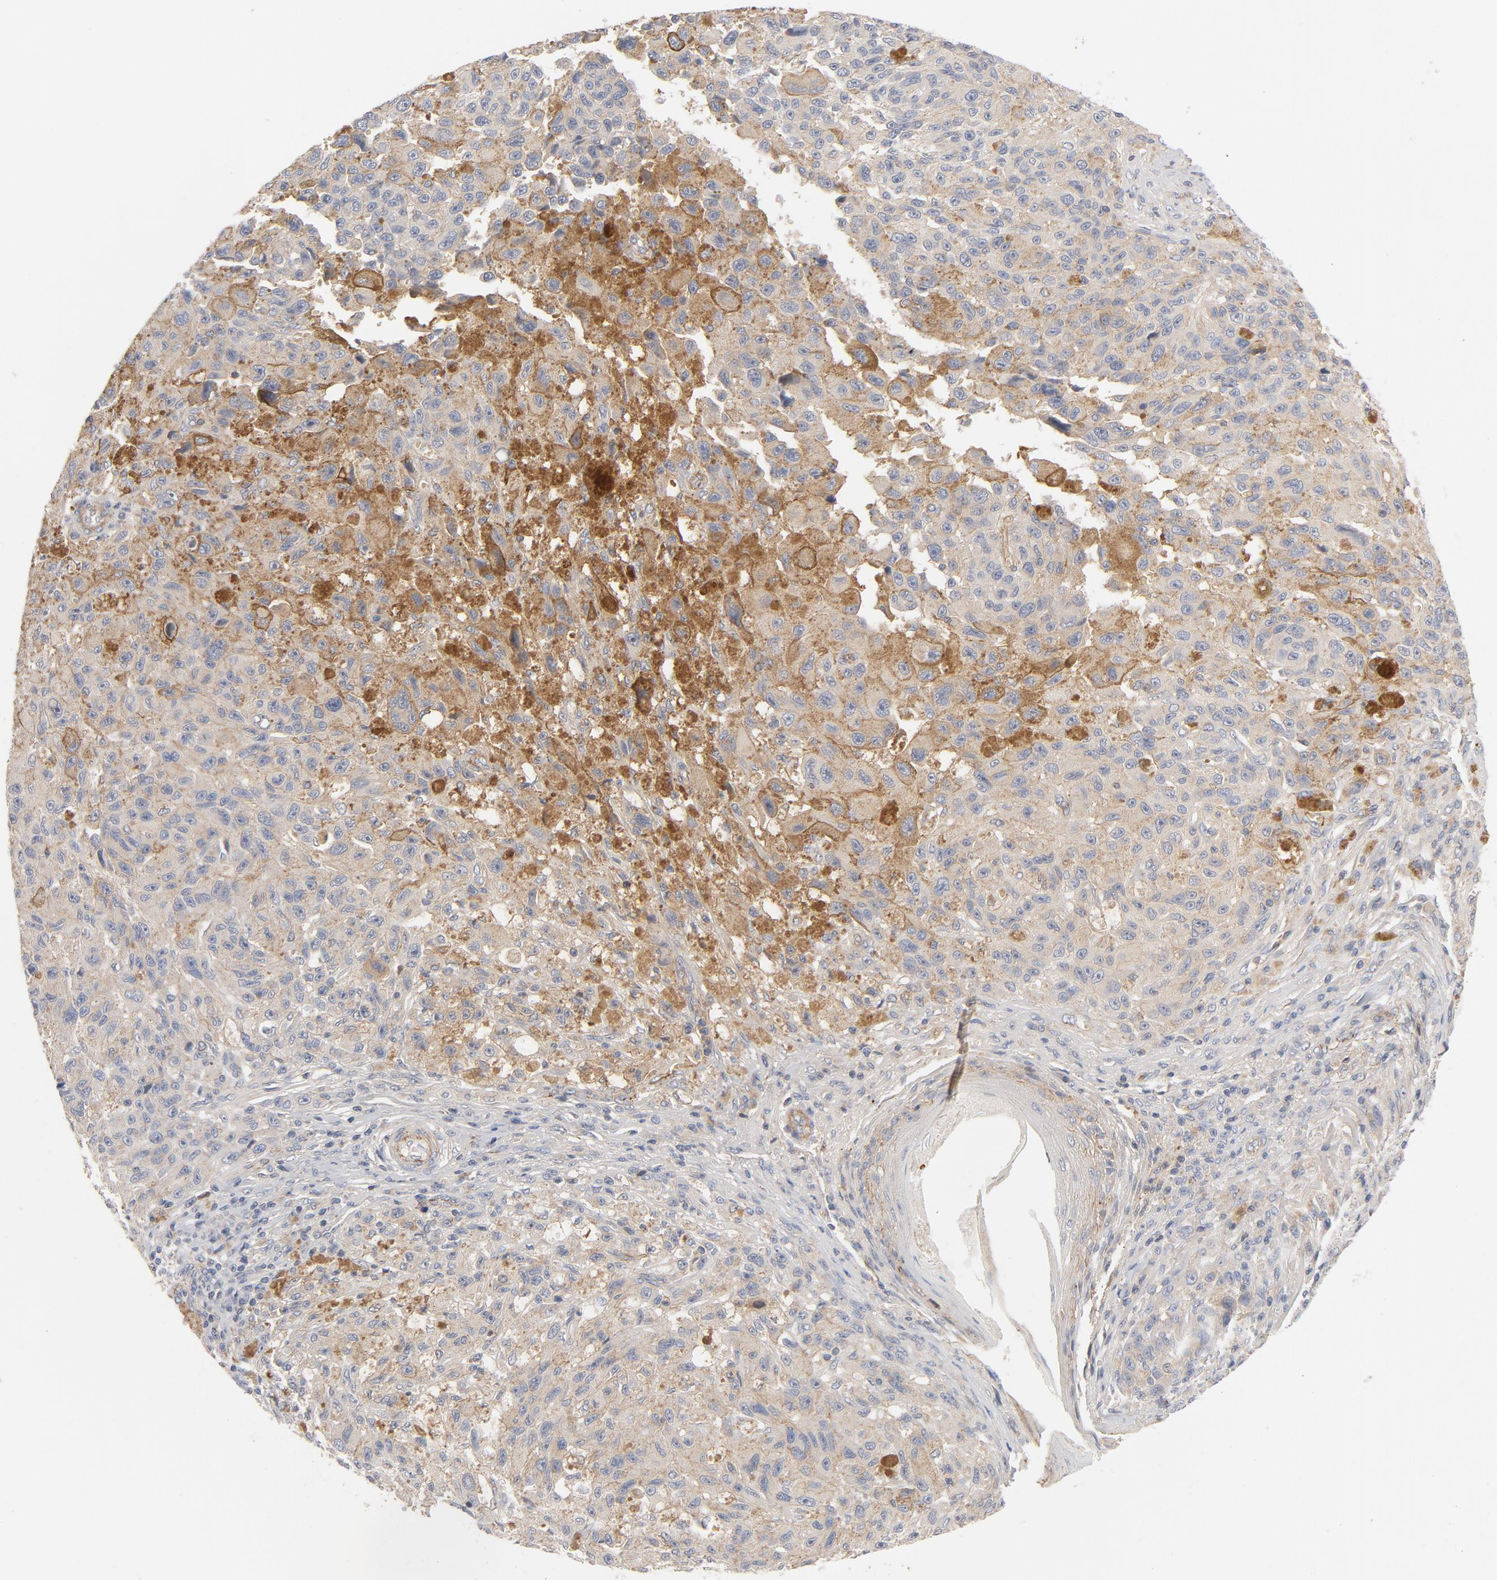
{"staining": {"intensity": "moderate", "quantity": ">75%", "location": "cytoplasmic/membranous"}, "tissue": "melanoma", "cell_type": "Tumor cells", "image_type": "cancer", "snomed": [{"axis": "morphology", "description": "Malignant melanoma, NOS"}, {"axis": "topography", "description": "Skin"}], "caption": "Protein analysis of malignant melanoma tissue reveals moderate cytoplasmic/membranous expression in about >75% of tumor cells. (DAB = brown stain, brightfield microscopy at high magnification).", "gene": "STRN3", "patient": {"sex": "male", "age": 81}}